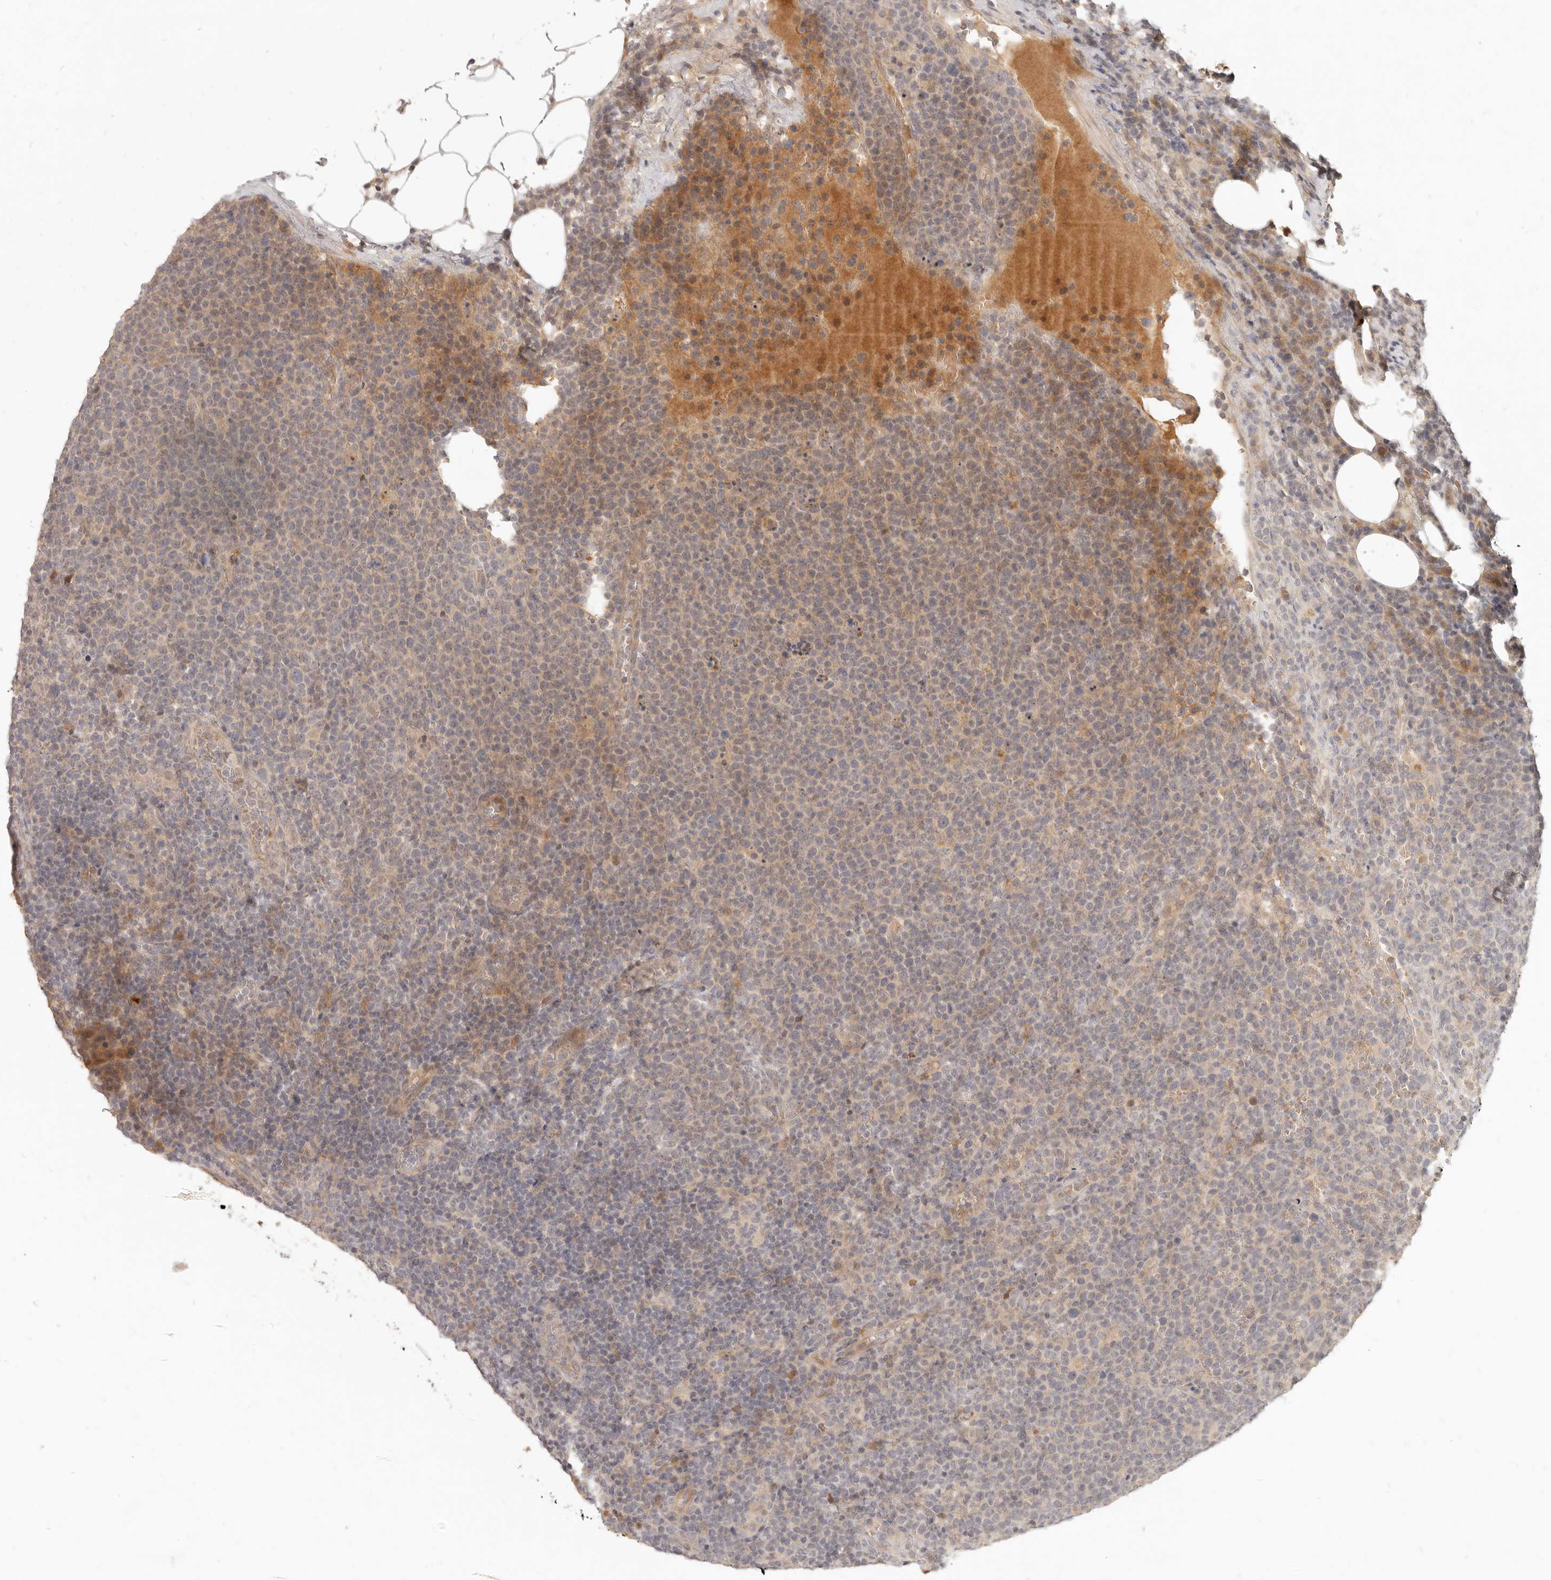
{"staining": {"intensity": "negative", "quantity": "none", "location": "none"}, "tissue": "lymphoma", "cell_type": "Tumor cells", "image_type": "cancer", "snomed": [{"axis": "morphology", "description": "Malignant lymphoma, non-Hodgkin's type, High grade"}, {"axis": "topography", "description": "Lymph node"}], "caption": "Malignant lymphoma, non-Hodgkin's type (high-grade) was stained to show a protein in brown. There is no significant positivity in tumor cells. (Stains: DAB immunohistochemistry (IHC) with hematoxylin counter stain, Microscopy: brightfield microscopy at high magnification).", "gene": "UBXN11", "patient": {"sex": "male", "age": 61}}